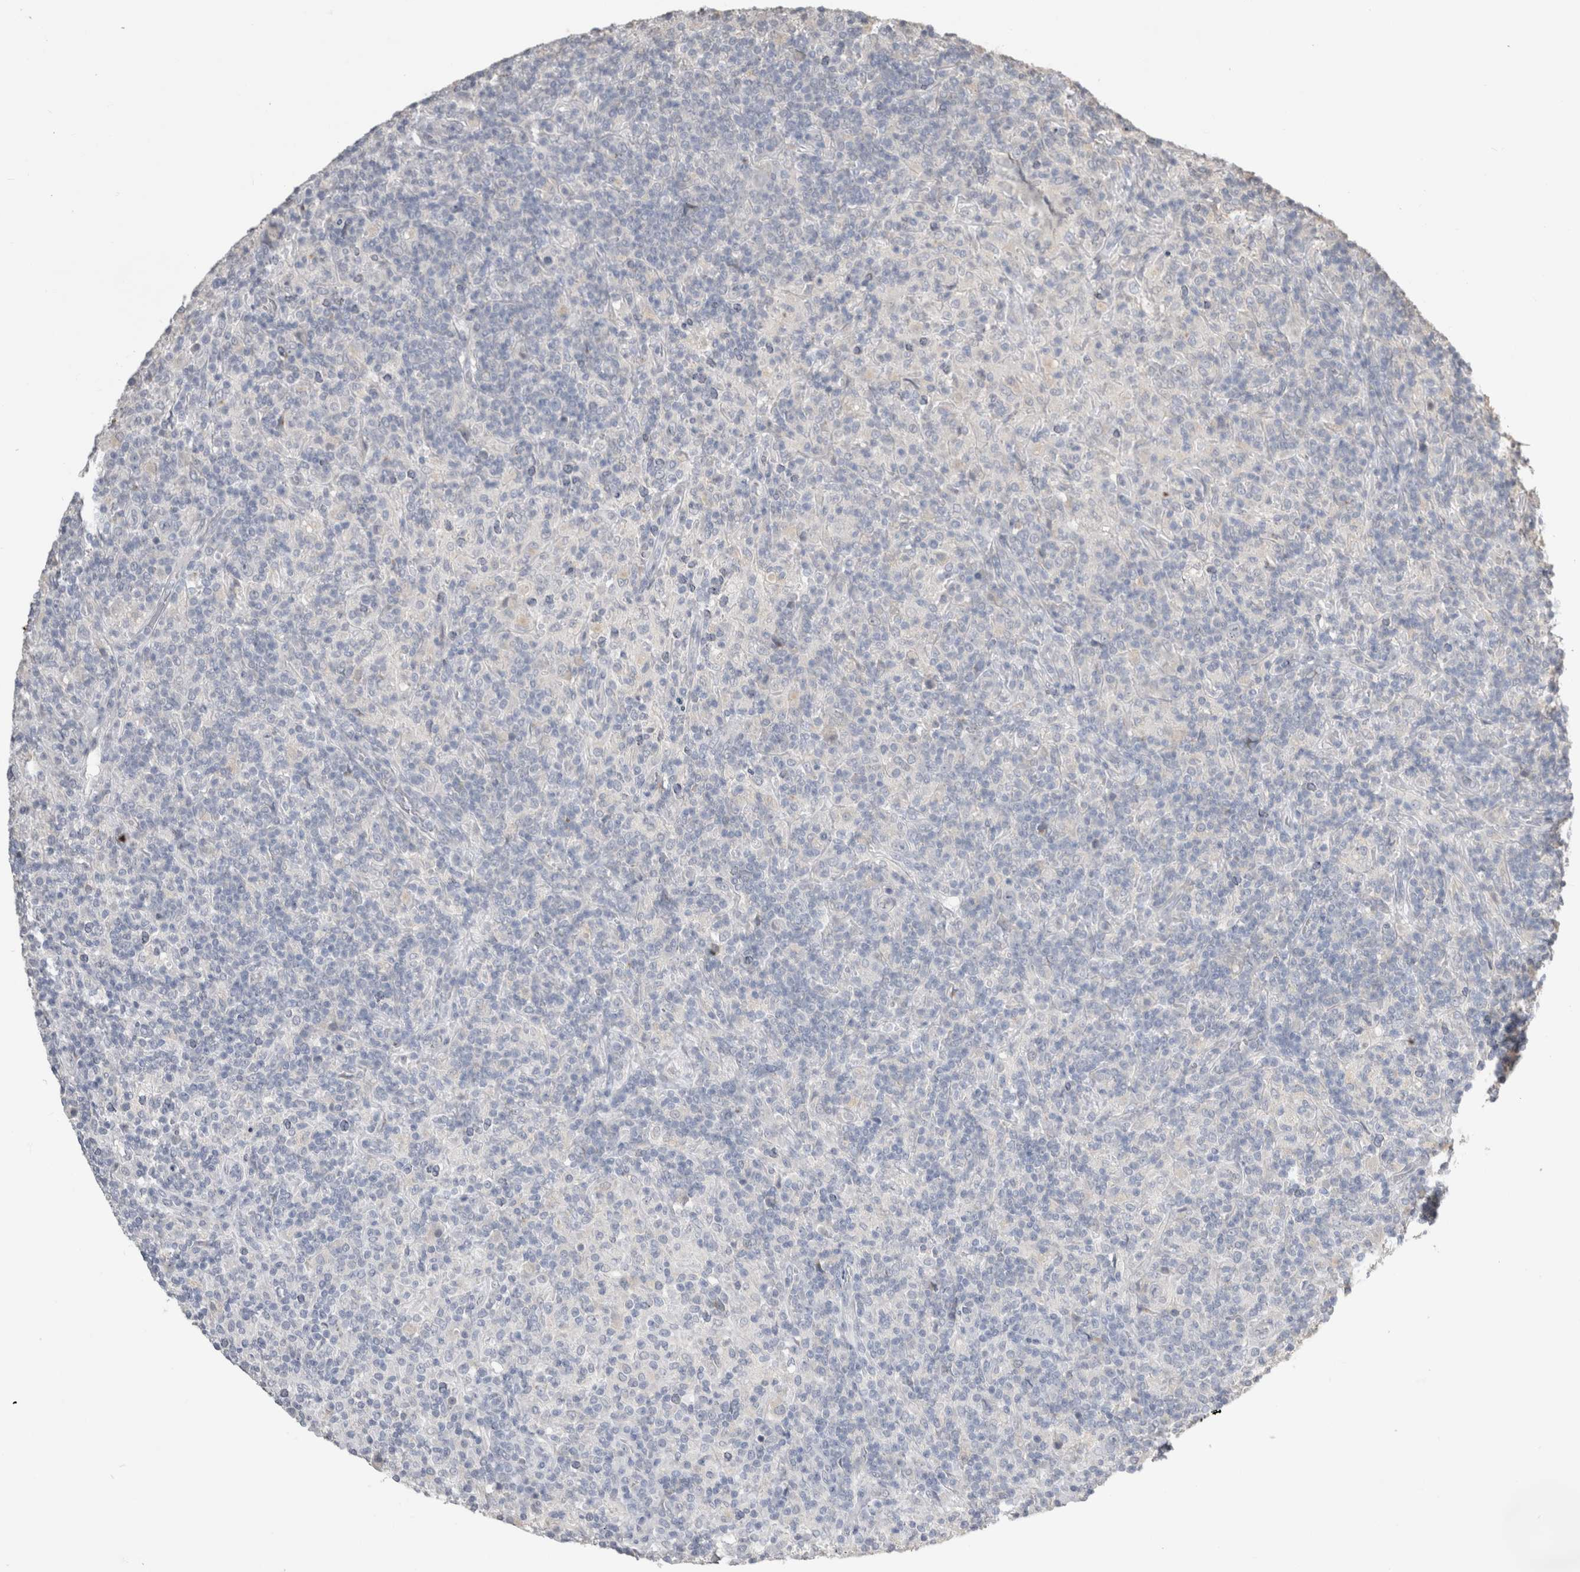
{"staining": {"intensity": "negative", "quantity": "none", "location": "none"}, "tissue": "lymphoma", "cell_type": "Tumor cells", "image_type": "cancer", "snomed": [{"axis": "morphology", "description": "Hodgkin's disease, NOS"}, {"axis": "topography", "description": "Lymph node"}], "caption": "Immunohistochemical staining of lymphoma demonstrates no significant expression in tumor cells.", "gene": "NAALADL2", "patient": {"sex": "male", "age": 70}}